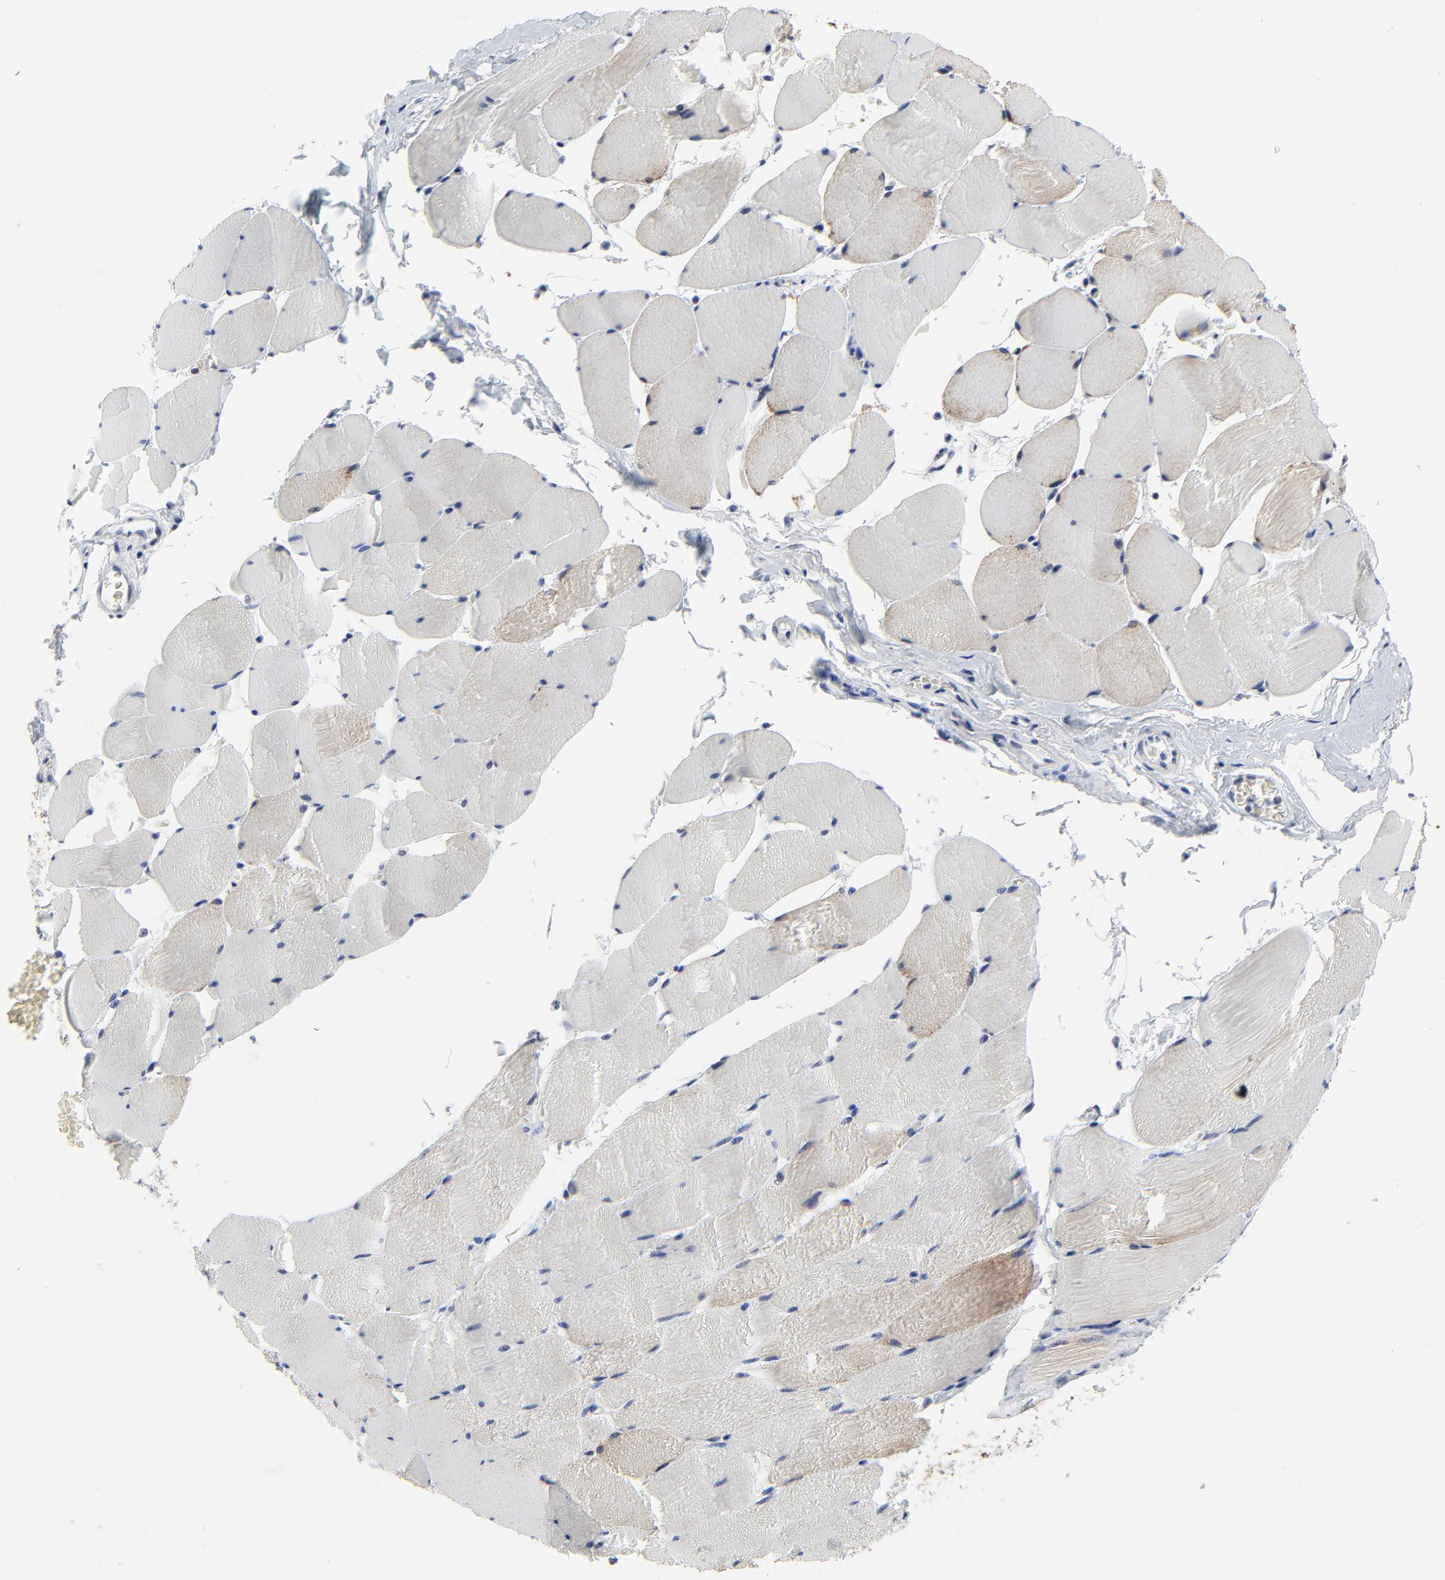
{"staining": {"intensity": "weak", "quantity": "<25%", "location": "cytoplasmic/membranous"}, "tissue": "skeletal muscle", "cell_type": "Myocytes", "image_type": "normal", "snomed": [{"axis": "morphology", "description": "Normal tissue, NOS"}, {"axis": "topography", "description": "Skeletal muscle"}], "caption": "Immunohistochemistry (IHC) micrograph of normal skeletal muscle: skeletal muscle stained with DAB (3,3'-diaminobenzidine) exhibits no significant protein positivity in myocytes.", "gene": "LNX1", "patient": {"sex": "male", "age": 62}}